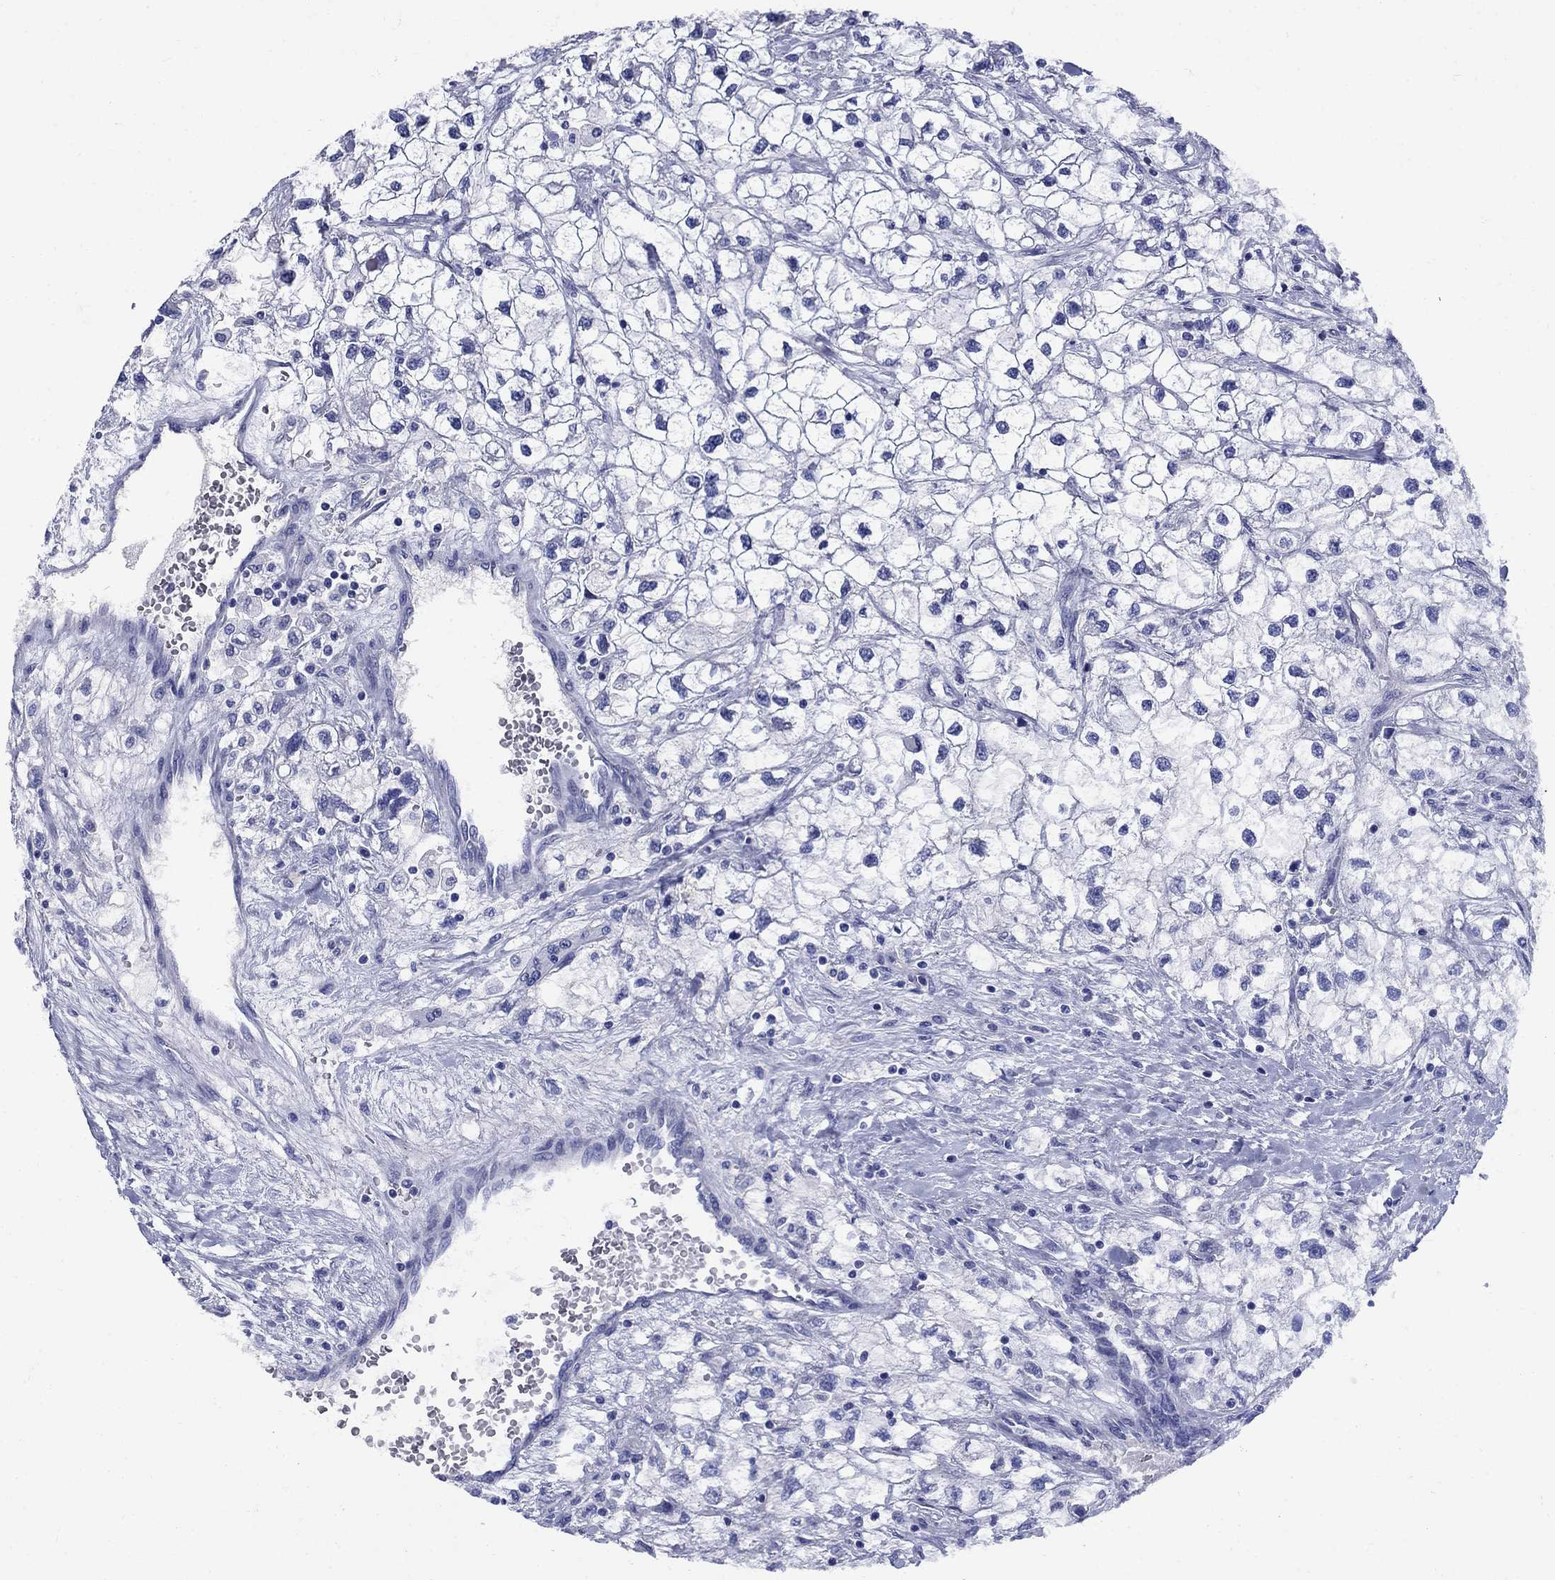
{"staining": {"intensity": "negative", "quantity": "none", "location": "none"}, "tissue": "renal cancer", "cell_type": "Tumor cells", "image_type": "cancer", "snomed": [{"axis": "morphology", "description": "Adenocarcinoma, NOS"}, {"axis": "topography", "description": "Kidney"}], "caption": "Immunohistochemical staining of renal cancer shows no significant expression in tumor cells.", "gene": "SMCP", "patient": {"sex": "male", "age": 59}}